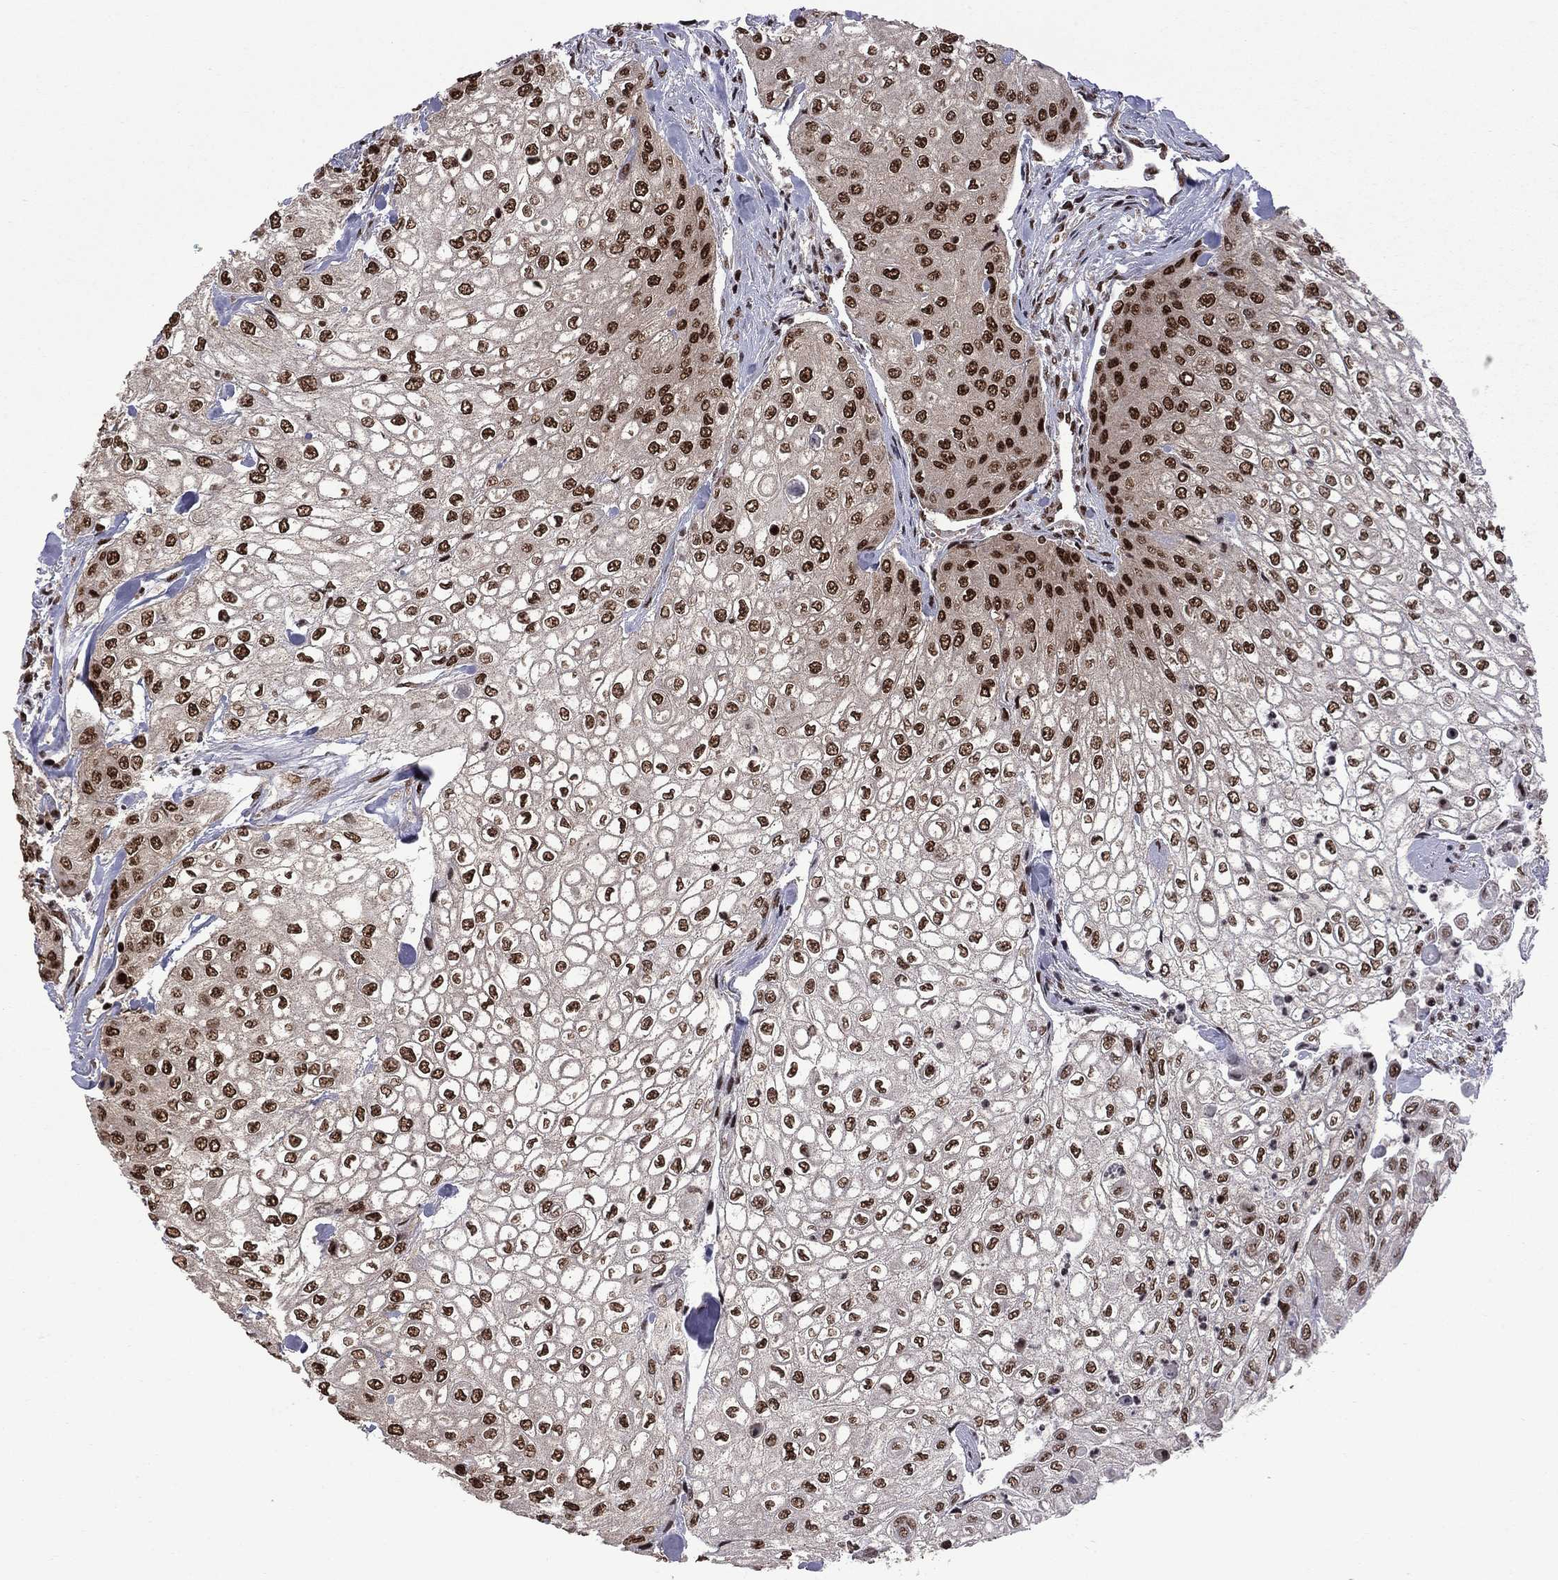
{"staining": {"intensity": "strong", "quantity": ">75%", "location": "nuclear"}, "tissue": "urothelial cancer", "cell_type": "Tumor cells", "image_type": "cancer", "snomed": [{"axis": "morphology", "description": "Urothelial carcinoma, High grade"}, {"axis": "topography", "description": "Urinary bladder"}], "caption": "The micrograph demonstrates staining of urothelial cancer, revealing strong nuclear protein positivity (brown color) within tumor cells. Using DAB (3,3'-diaminobenzidine) (brown) and hematoxylin (blue) stains, captured at high magnification using brightfield microscopy.", "gene": "MED25", "patient": {"sex": "male", "age": 62}}